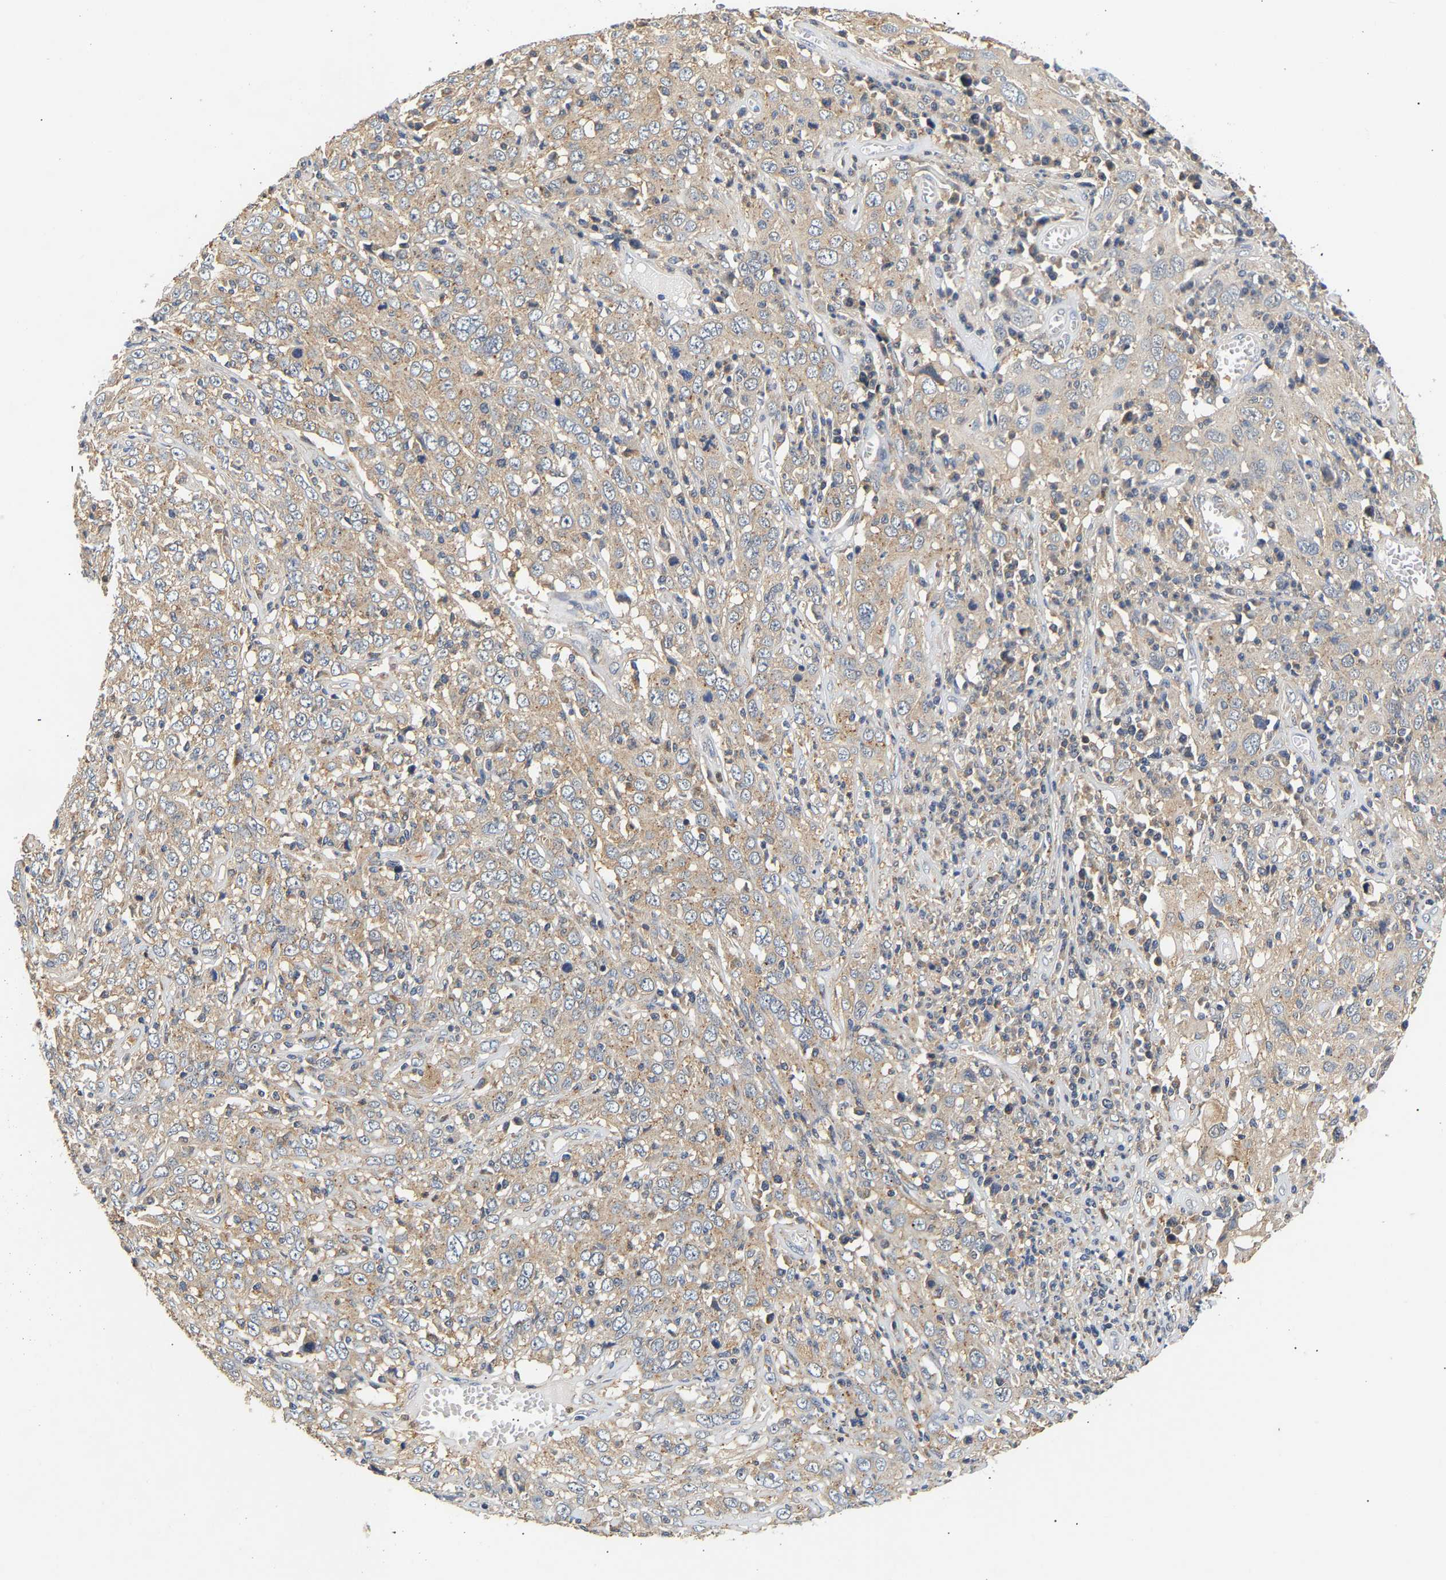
{"staining": {"intensity": "weak", "quantity": ">75%", "location": "cytoplasmic/membranous"}, "tissue": "cervical cancer", "cell_type": "Tumor cells", "image_type": "cancer", "snomed": [{"axis": "morphology", "description": "Squamous cell carcinoma, NOS"}, {"axis": "topography", "description": "Cervix"}], "caption": "This is a photomicrograph of immunohistochemistry (IHC) staining of cervical cancer, which shows weak expression in the cytoplasmic/membranous of tumor cells.", "gene": "PPID", "patient": {"sex": "female", "age": 46}}